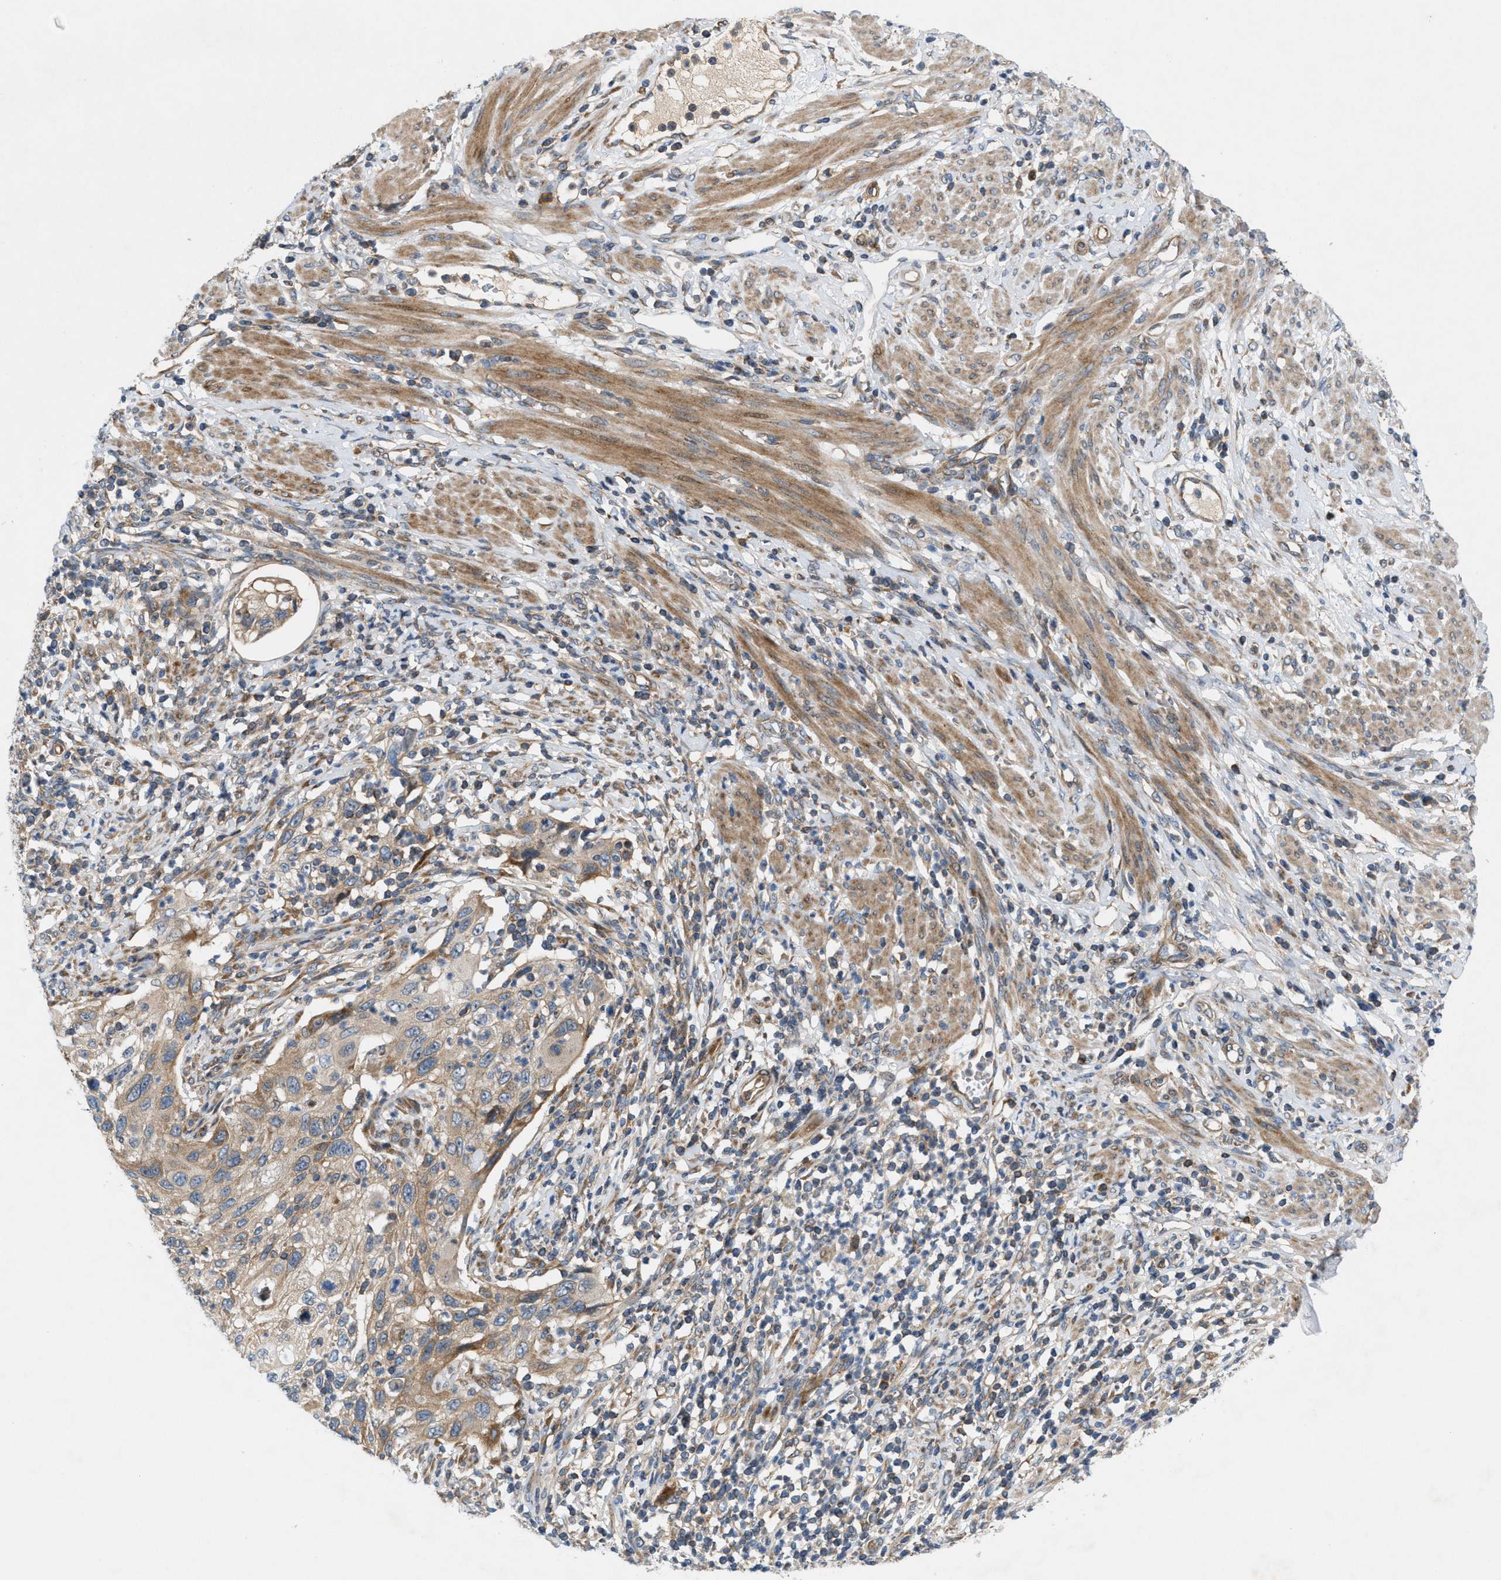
{"staining": {"intensity": "weak", "quantity": ">75%", "location": "cytoplasmic/membranous"}, "tissue": "cervical cancer", "cell_type": "Tumor cells", "image_type": "cancer", "snomed": [{"axis": "morphology", "description": "Squamous cell carcinoma, NOS"}, {"axis": "topography", "description": "Cervix"}], "caption": "Protein analysis of cervical cancer (squamous cell carcinoma) tissue shows weak cytoplasmic/membranous expression in approximately >75% of tumor cells.", "gene": "CYB5D1", "patient": {"sex": "female", "age": 70}}